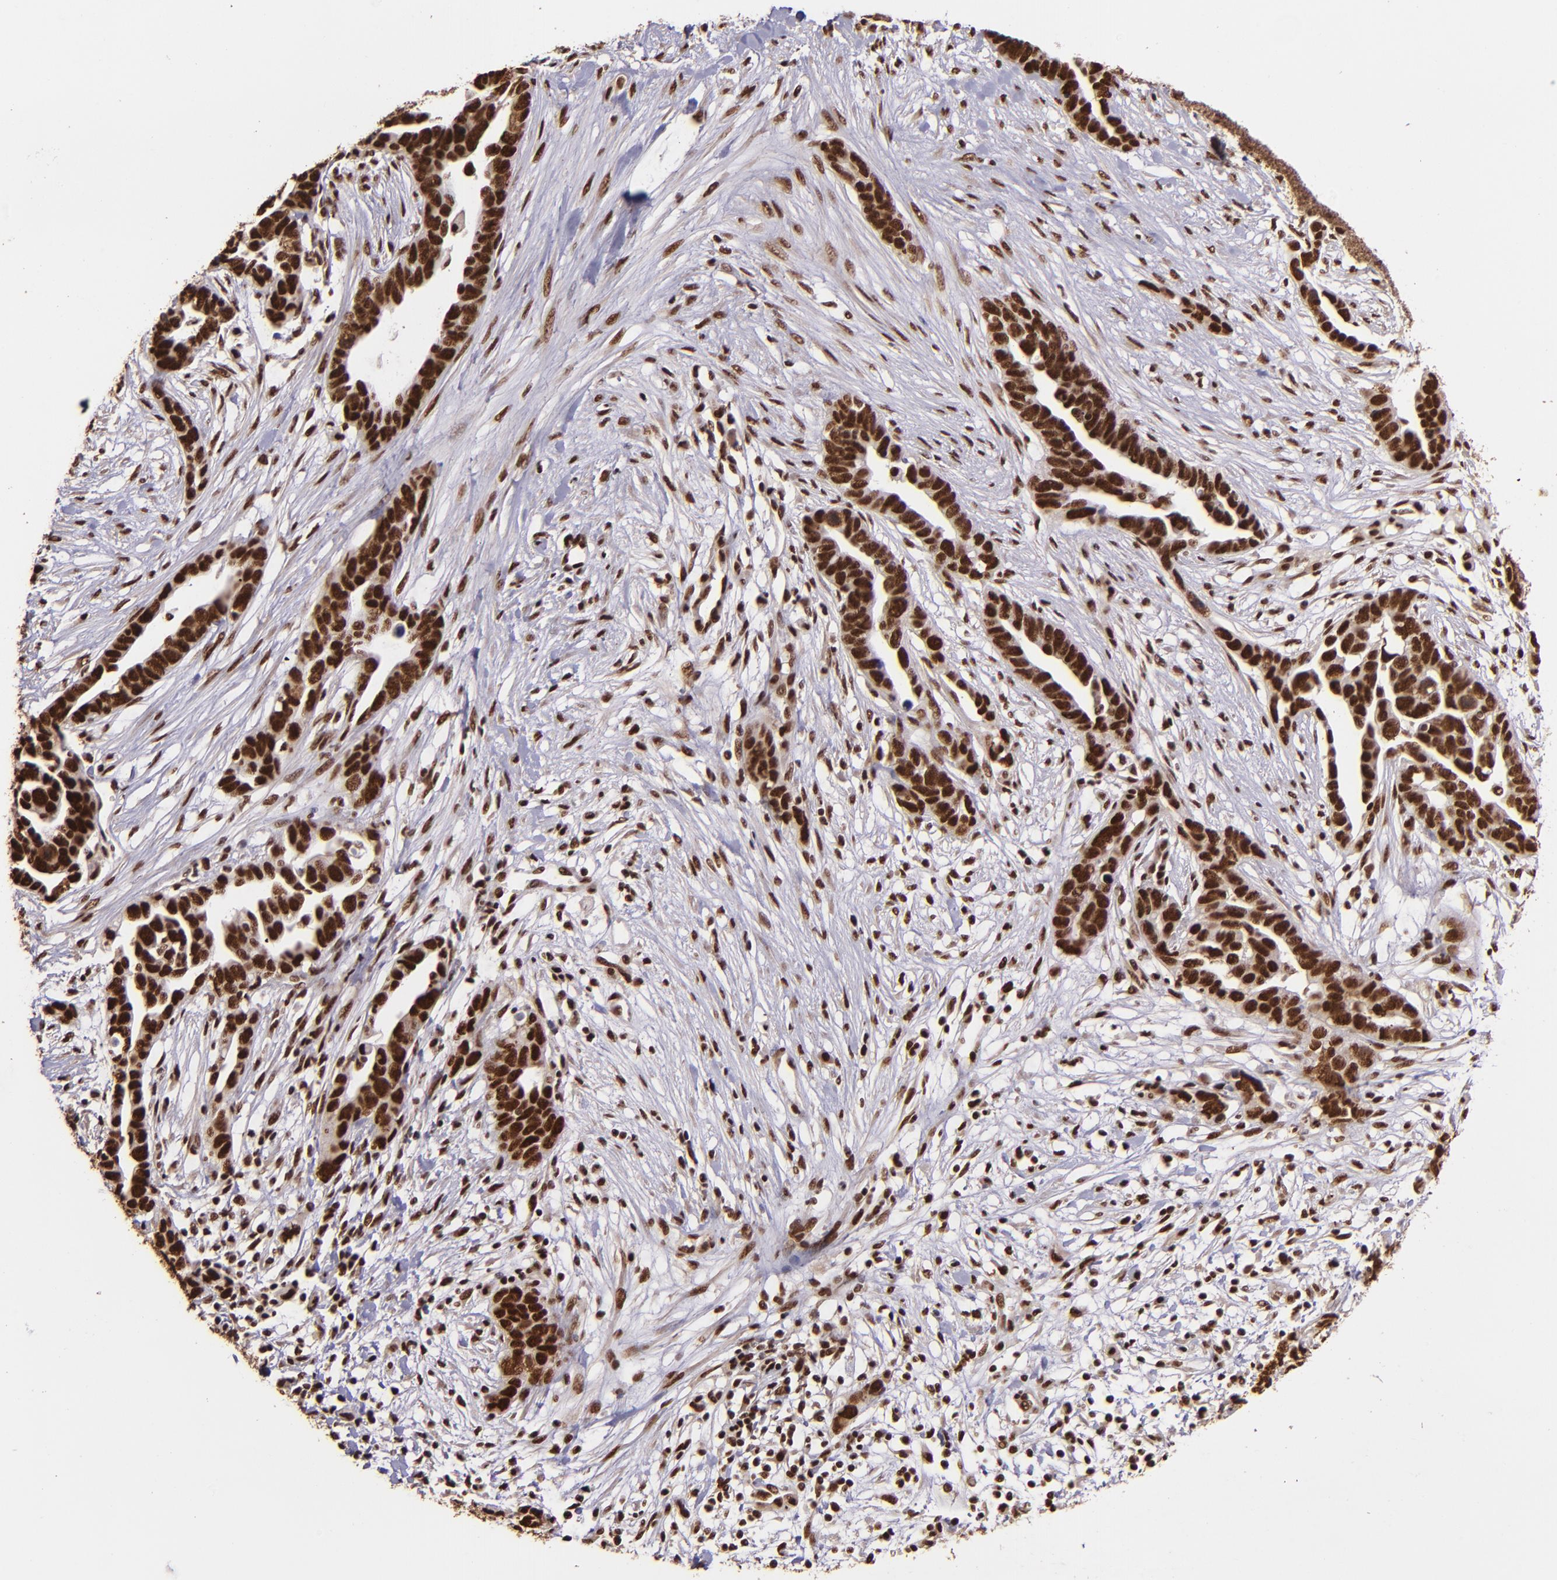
{"staining": {"intensity": "strong", "quantity": ">75%", "location": "nuclear"}, "tissue": "ovarian cancer", "cell_type": "Tumor cells", "image_type": "cancer", "snomed": [{"axis": "morphology", "description": "Cystadenocarcinoma, serous, NOS"}, {"axis": "topography", "description": "Ovary"}], "caption": "IHC (DAB (3,3'-diaminobenzidine)) staining of human ovarian serous cystadenocarcinoma shows strong nuclear protein expression in about >75% of tumor cells.", "gene": "PQBP1", "patient": {"sex": "female", "age": 54}}